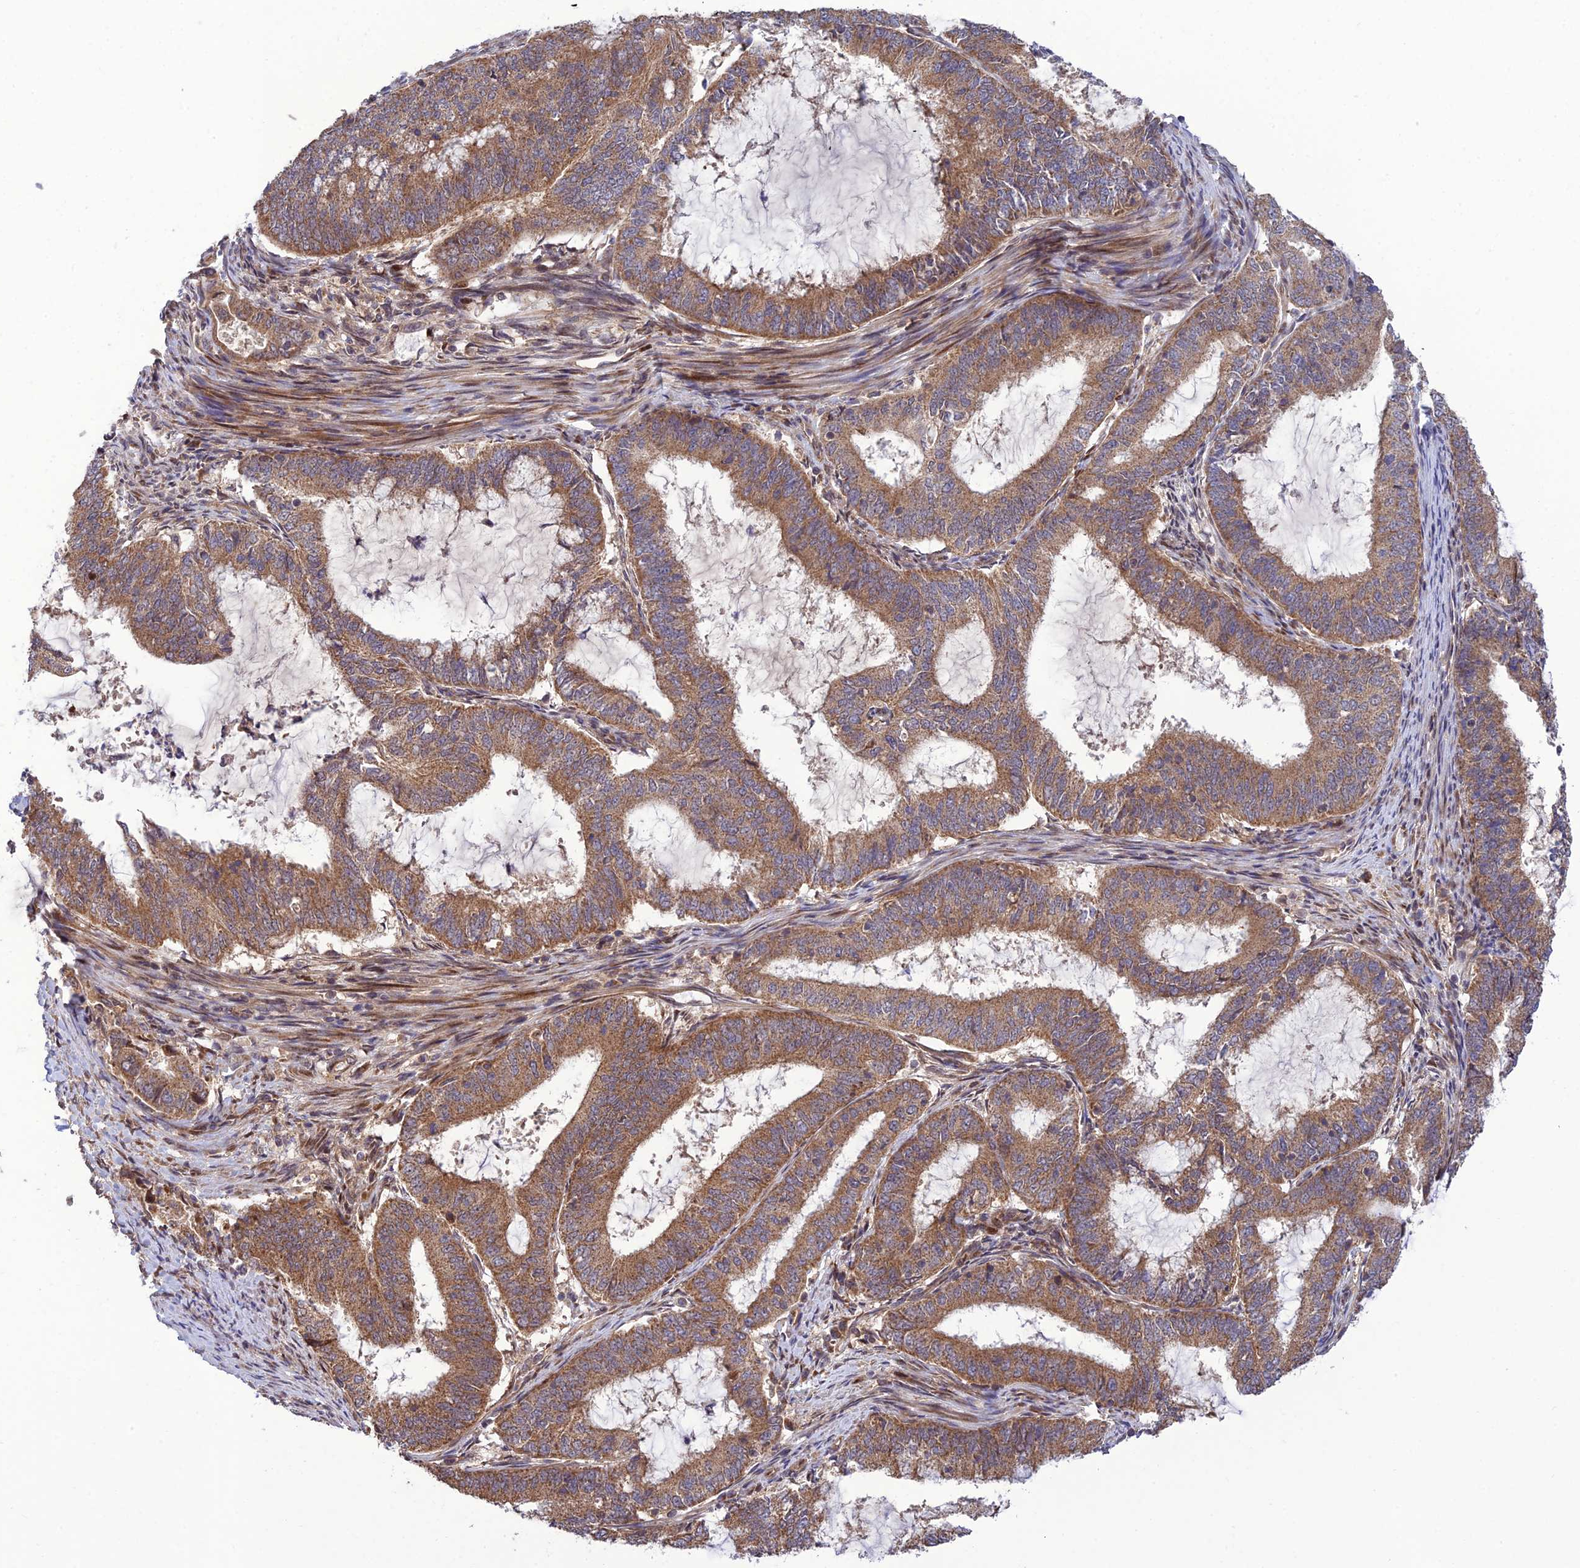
{"staining": {"intensity": "moderate", "quantity": ">75%", "location": "cytoplasmic/membranous"}, "tissue": "endometrial cancer", "cell_type": "Tumor cells", "image_type": "cancer", "snomed": [{"axis": "morphology", "description": "Adenocarcinoma, NOS"}, {"axis": "topography", "description": "Endometrium"}], "caption": "IHC of human endometrial adenocarcinoma demonstrates medium levels of moderate cytoplasmic/membranous positivity in approximately >75% of tumor cells.", "gene": "PLEKHG2", "patient": {"sex": "female", "age": 51}}